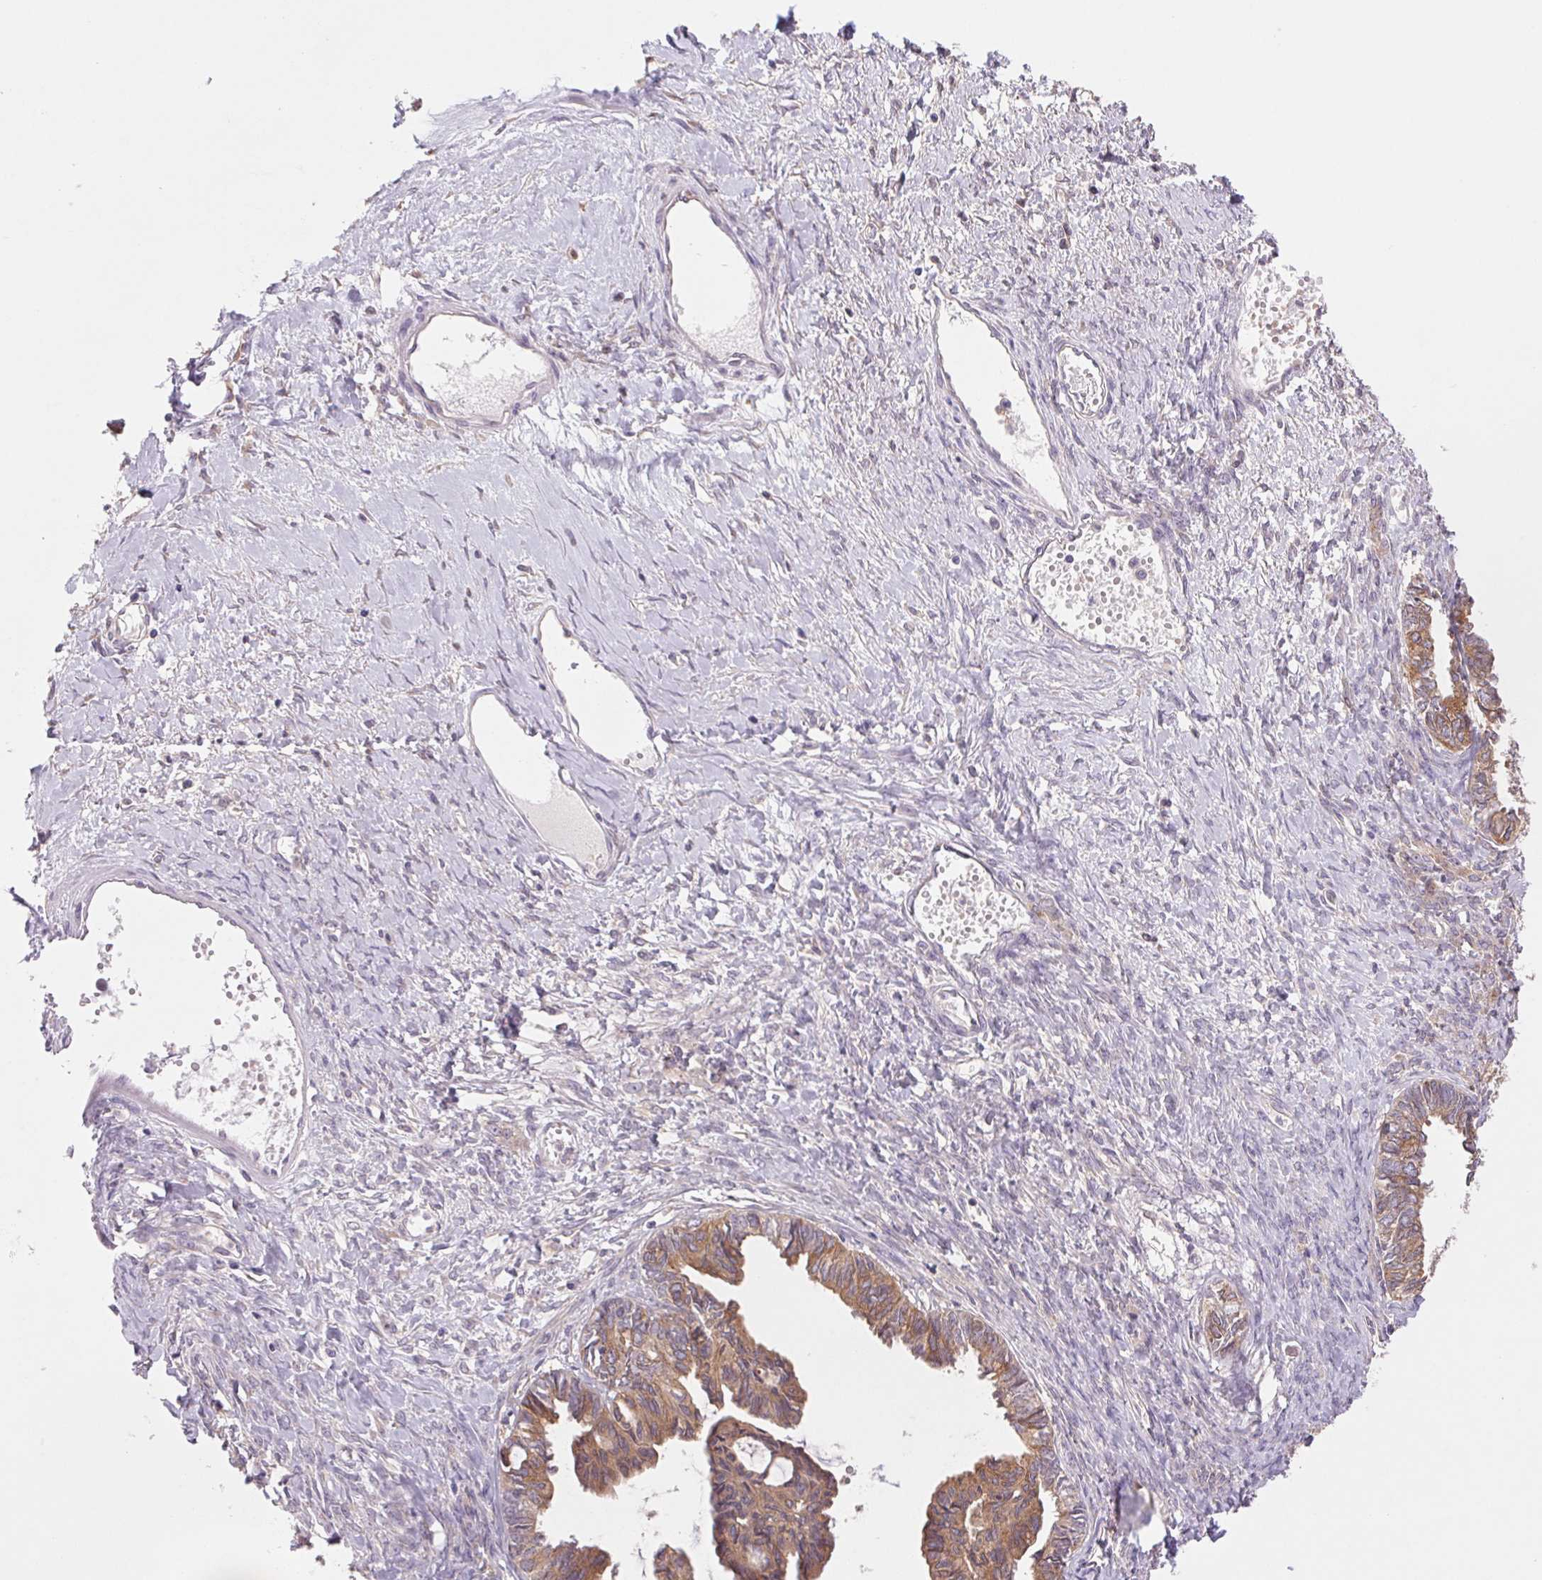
{"staining": {"intensity": "moderate", "quantity": ">75%", "location": "cytoplasmic/membranous"}, "tissue": "ovarian cancer", "cell_type": "Tumor cells", "image_type": "cancer", "snomed": [{"axis": "morphology", "description": "Cystadenocarcinoma, mucinous, NOS"}, {"axis": "topography", "description": "Ovary"}], "caption": "Ovarian mucinous cystadenocarcinoma stained for a protein shows moderate cytoplasmic/membranous positivity in tumor cells.", "gene": "RAB1A", "patient": {"sex": "female", "age": 61}}